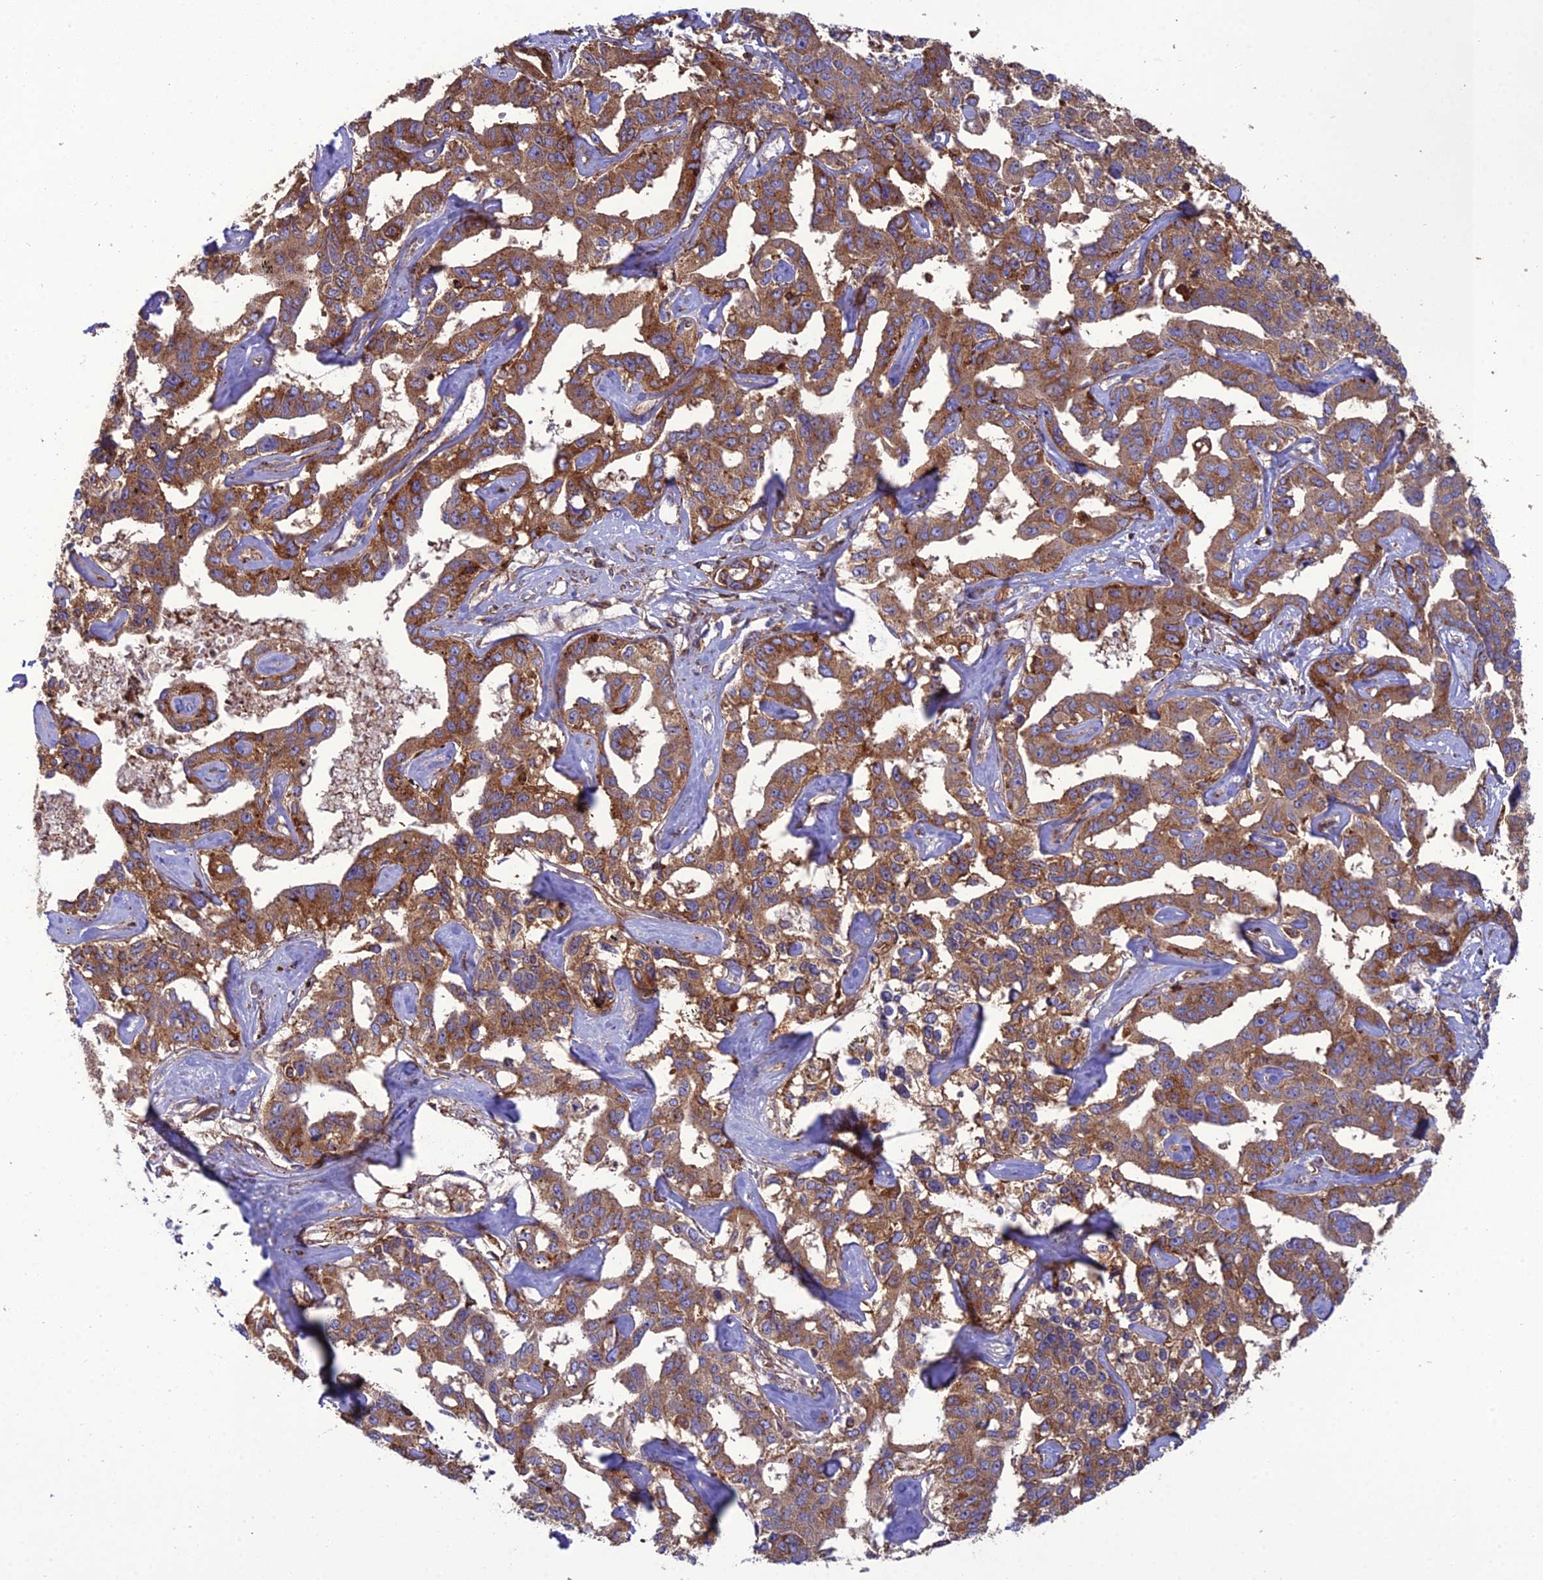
{"staining": {"intensity": "moderate", "quantity": ">75%", "location": "cytoplasmic/membranous"}, "tissue": "liver cancer", "cell_type": "Tumor cells", "image_type": "cancer", "snomed": [{"axis": "morphology", "description": "Cholangiocarcinoma"}, {"axis": "topography", "description": "Liver"}], "caption": "Brown immunohistochemical staining in cholangiocarcinoma (liver) demonstrates moderate cytoplasmic/membranous expression in approximately >75% of tumor cells. The protein is stained brown, and the nuclei are stained in blue (DAB IHC with brightfield microscopy, high magnification).", "gene": "LNPEP", "patient": {"sex": "male", "age": 59}}